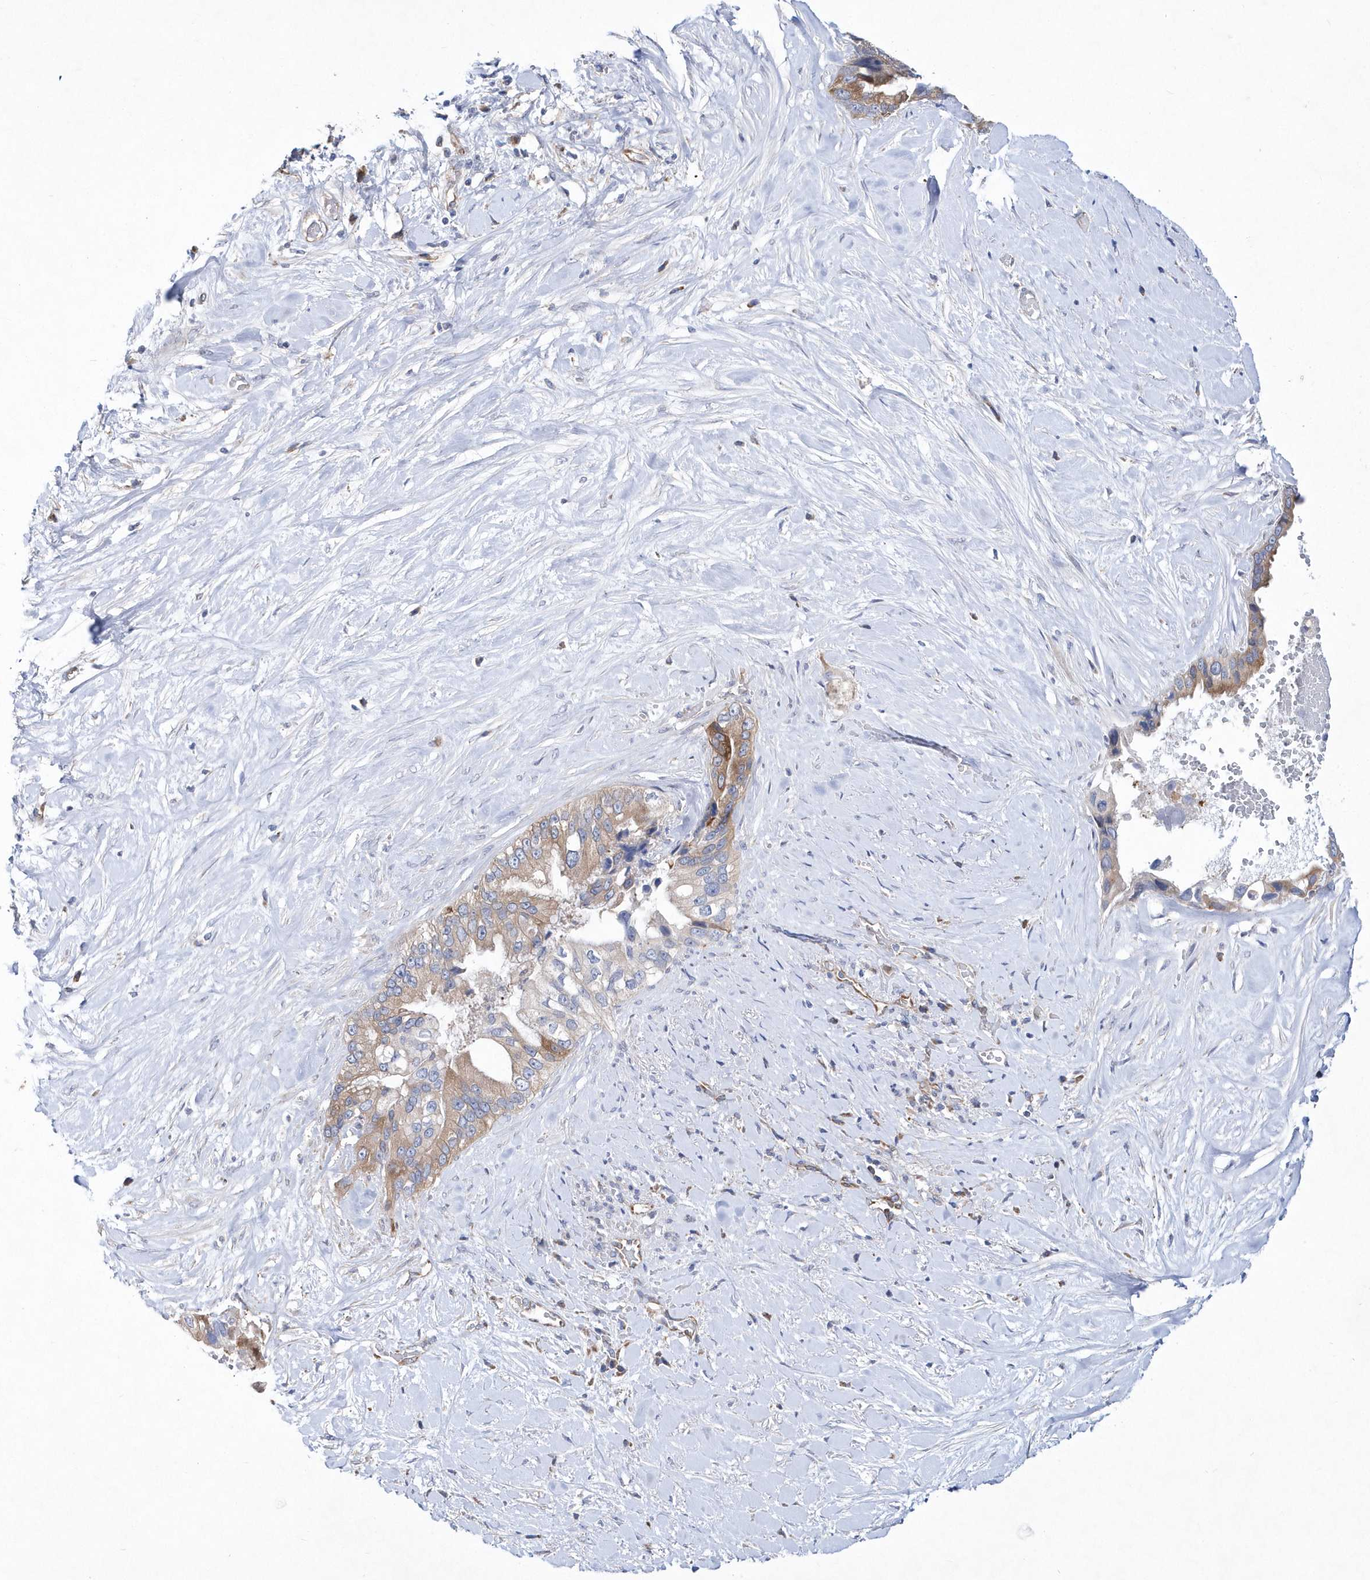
{"staining": {"intensity": "weak", "quantity": "25%-75%", "location": "cytoplasmic/membranous"}, "tissue": "pancreatic cancer", "cell_type": "Tumor cells", "image_type": "cancer", "snomed": [{"axis": "morphology", "description": "Inflammation, NOS"}, {"axis": "morphology", "description": "Adenocarcinoma, NOS"}, {"axis": "topography", "description": "Pancreas"}], "caption": "DAB (3,3'-diaminobenzidine) immunohistochemical staining of pancreatic cancer (adenocarcinoma) displays weak cytoplasmic/membranous protein expression in about 25%-75% of tumor cells.", "gene": "JKAMP", "patient": {"sex": "female", "age": 56}}